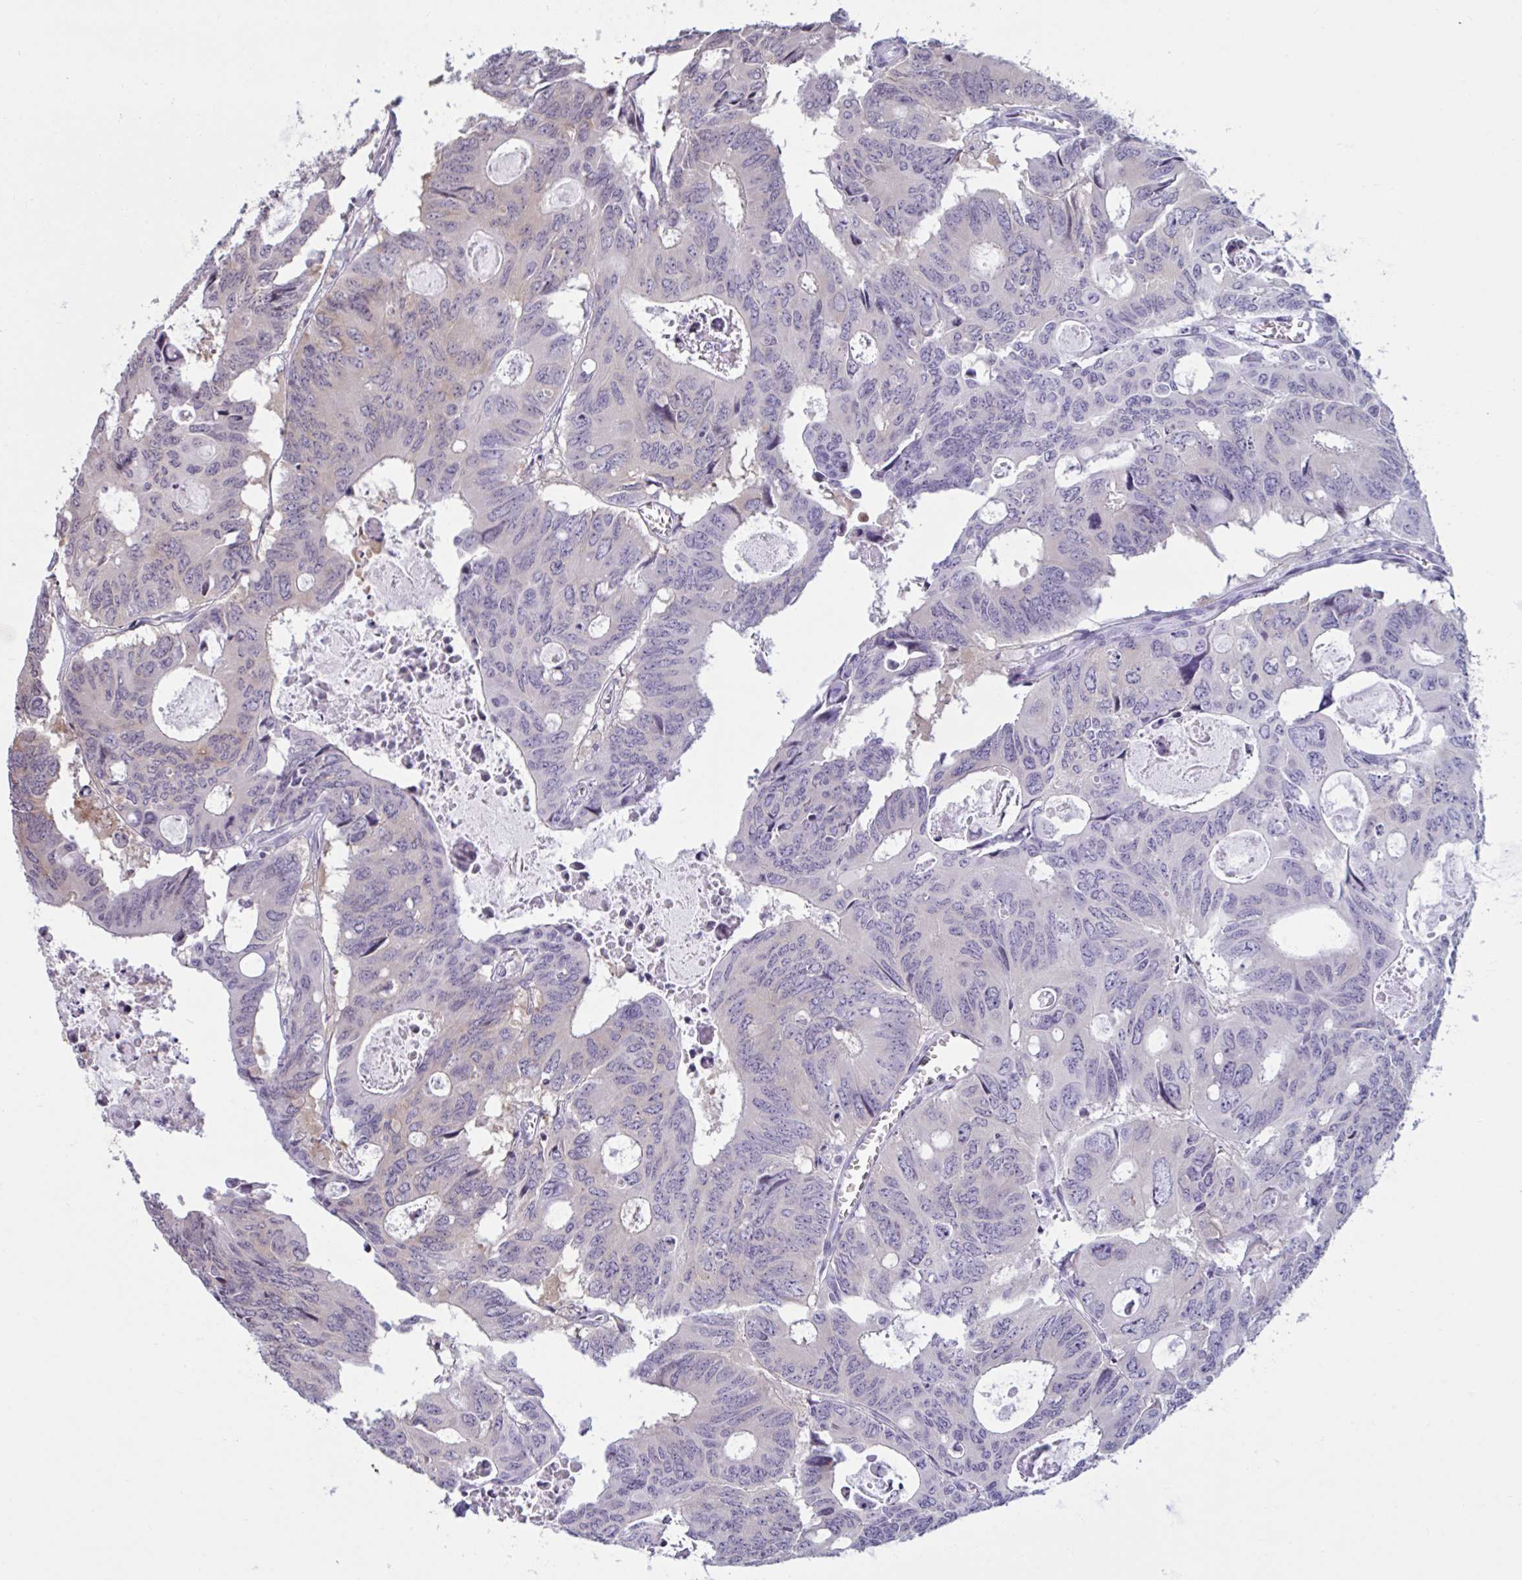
{"staining": {"intensity": "negative", "quantity": "none", "location": "none"}, "tissue": "colorectal cancer", "cell_type": "Tumor cells", "image_type": "cancer", "snomed": [{"axis": "morphology", "description": "Adenocarcinoma, NOS"}, {"axis": "topography", "description": "Rectum"}], "caption": "This is an immunohistochemistry (IHC) micrograph of adenocarcinoma (colorectal). There is no expression in tumor cells.", "gene": "TBC1D4", "patient": {"sex": "male", "age": 76}}